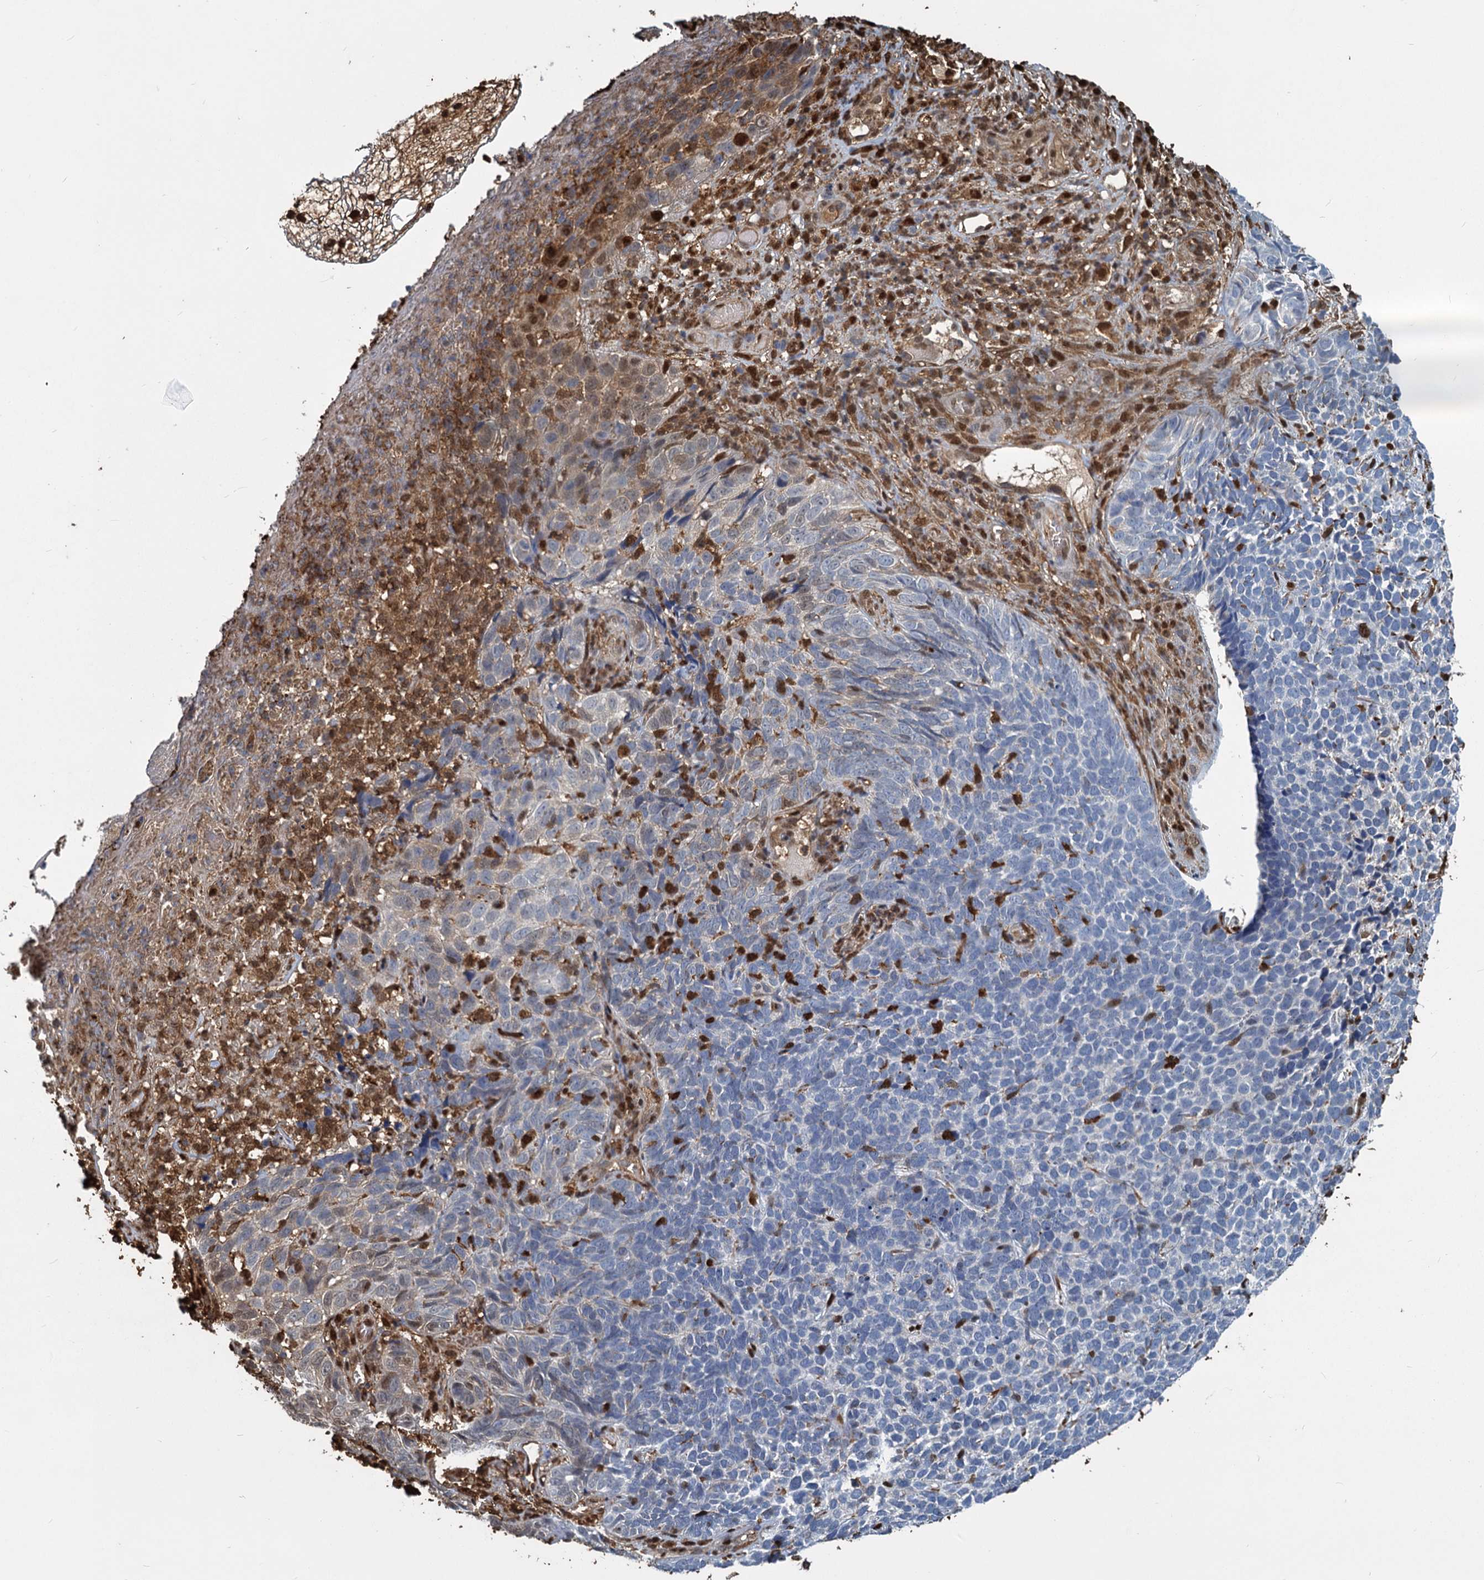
{"staining": {"intensity": "negative", "quantity": "none", "location": "none"}, "tissue": "skin cancer", "cell_type": "Tumor cells", "image_type": "cancer", "snomed": [{"axis": "morphology", "description": "Basal cell carcinoma"}, {"axis": "topography", "description": "Skin"}], "caption": "There is no significant expression in tumor cells of skin basal cell carcinoma.", "gene": "S100A6", "patient": {"sex": "female", "age": 84}}